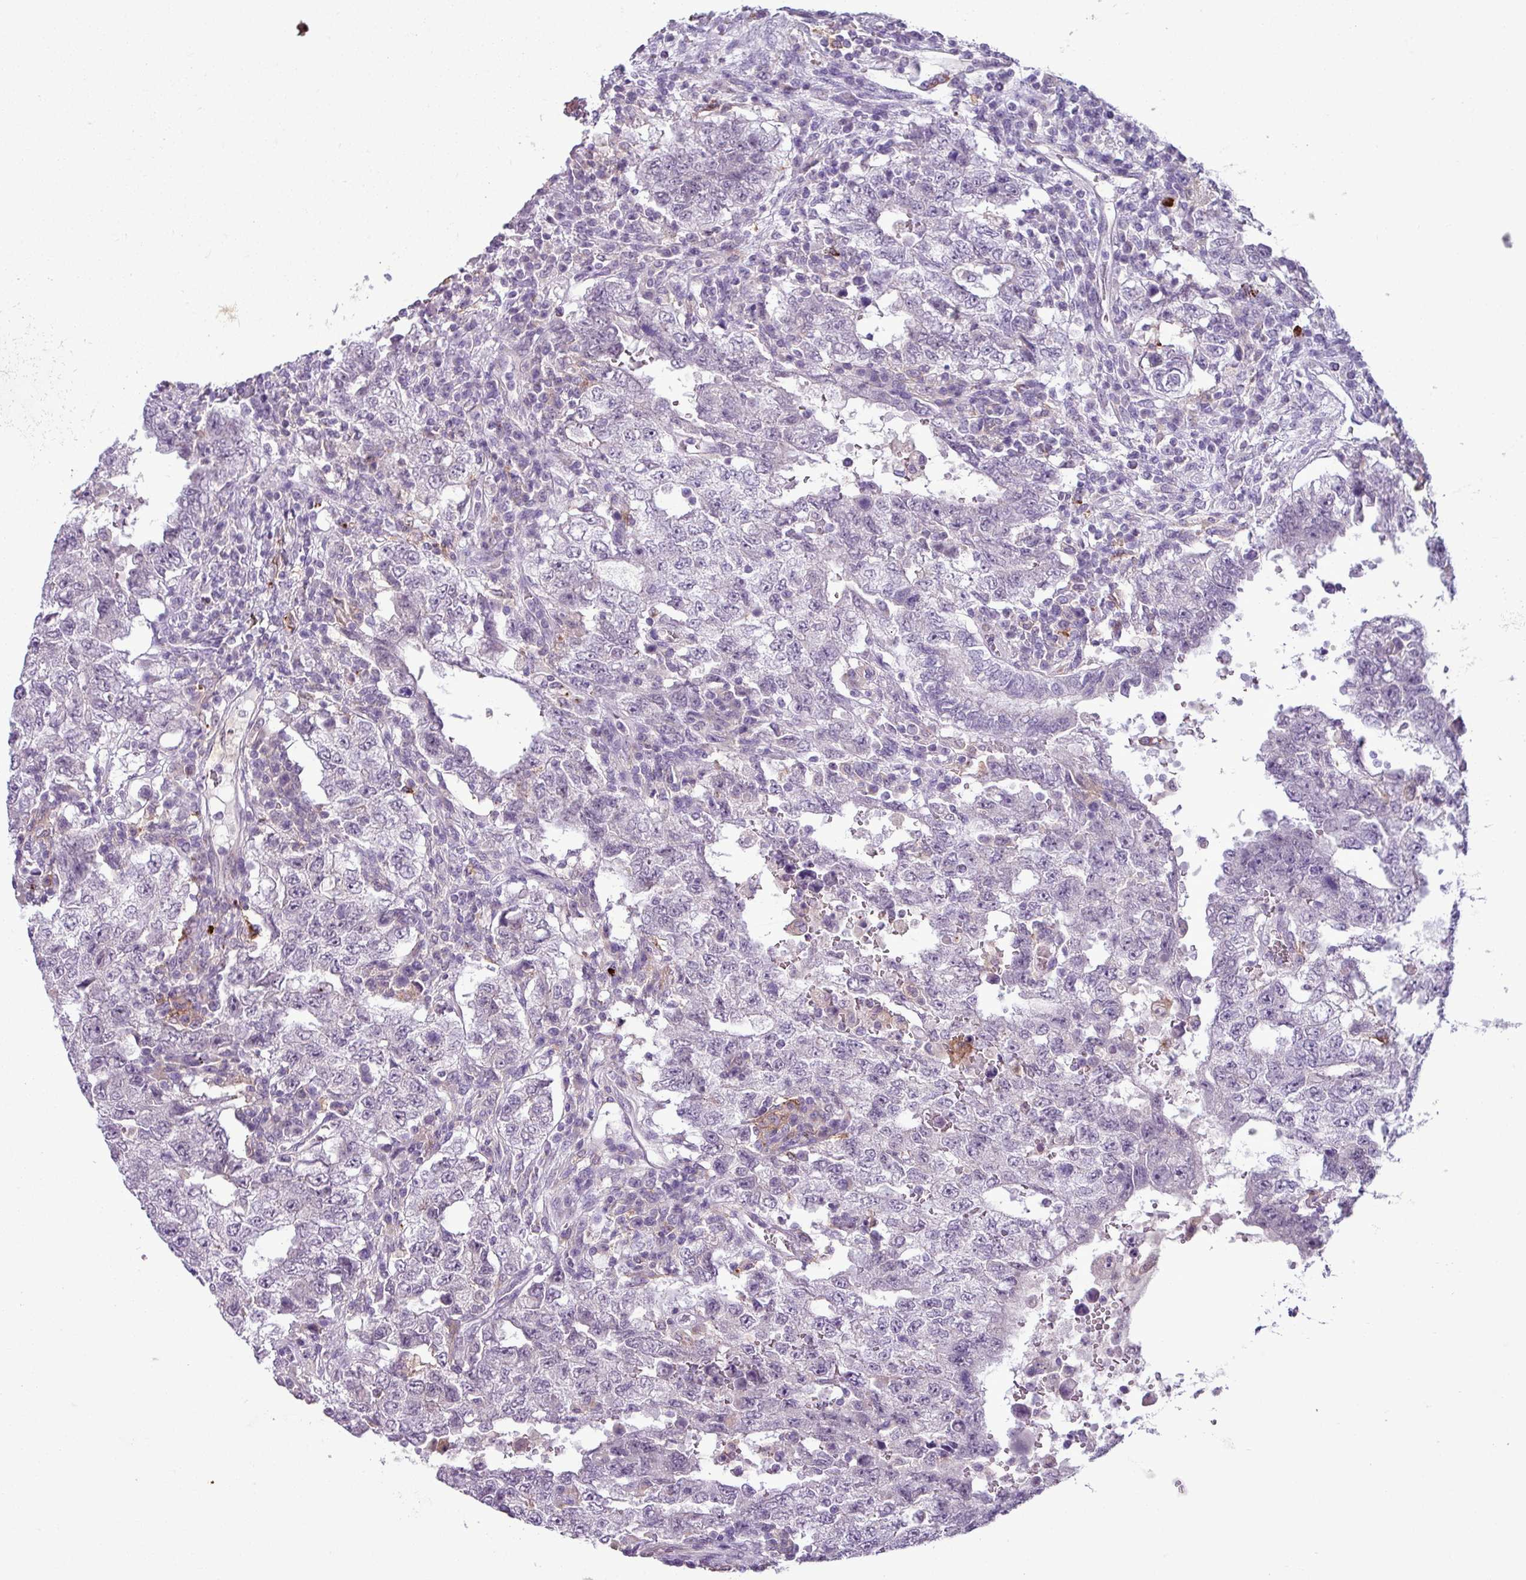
{"staining": {"intensity": "negative", "quantity": "none", "location": "none"}, "tissue": "testis cancer", "cell_type": "Tumor cells", "image_type": "cancer", "snomed": [{"axis": "morphology", "description": "Carcinoma, Embryonal, NOS"}, {"axis": "topography", "description": "Testis"}], "caption": "IHC micrograph of embryonal carcinoma (testis) stained for a protein (brown), which demonstrates no staining in tumor cells.", "gene": "C9orf24", "patient": {"sex": "male", "age": 26}}